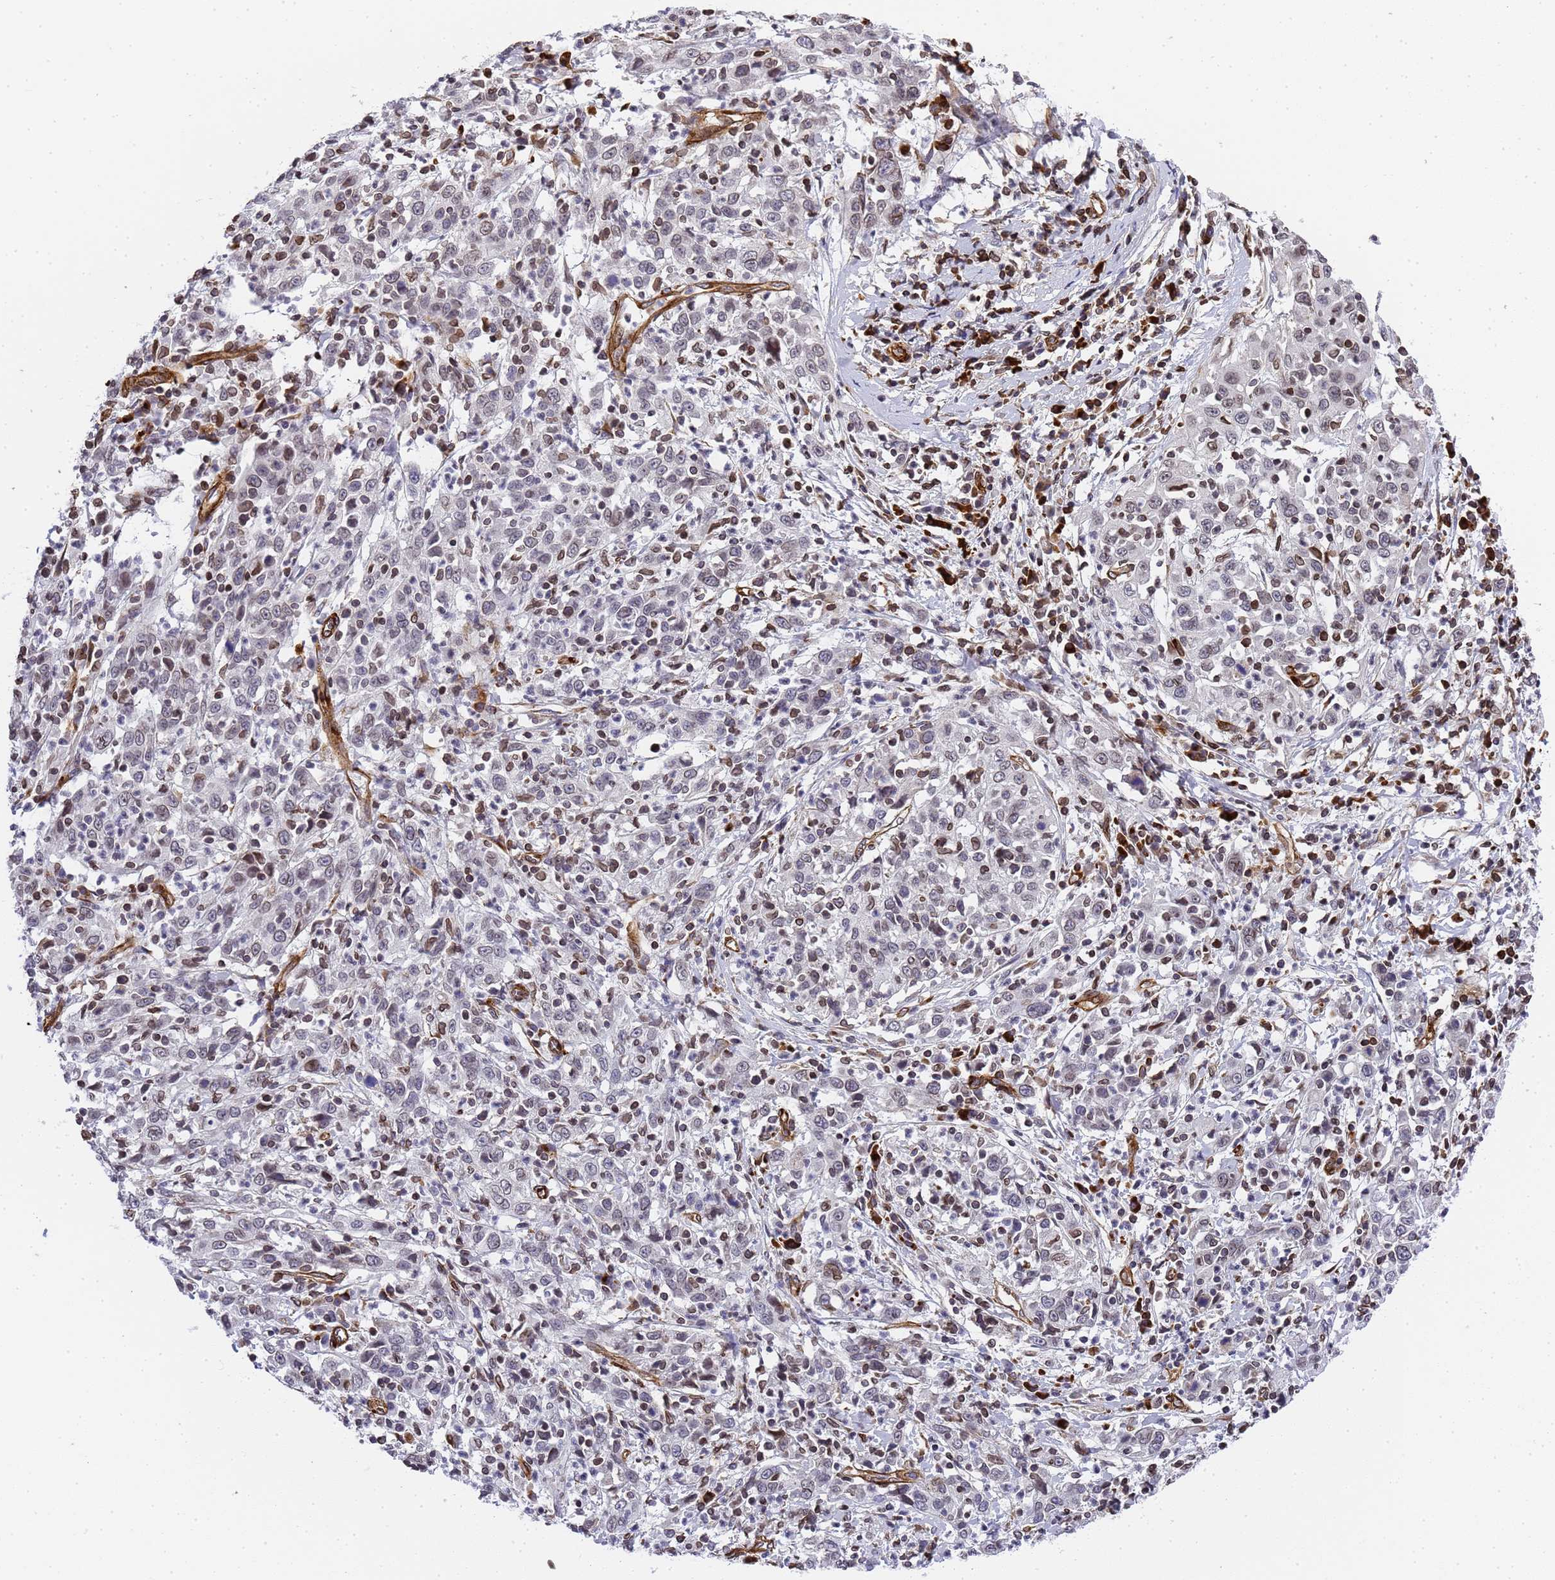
{"staining": {"intensity": "weak", "quantity": "<25%", "location": "nuclear"}, "tissue": "cervical cancer", "cell_type": "Tumor cells", "image_type": "cancer", "snomed": [{"axis": "morphology", "description": "Squamous cell carcinoma, NOS"}, {"axis": "topography", "description": "Cervix"}], "caption": "Tumor cells show no significant protein positivity in cervical cancer (squamous cell carcinoma).", "gene": "IGFBP7", "patient": {"sex": "female", "age": 46}}